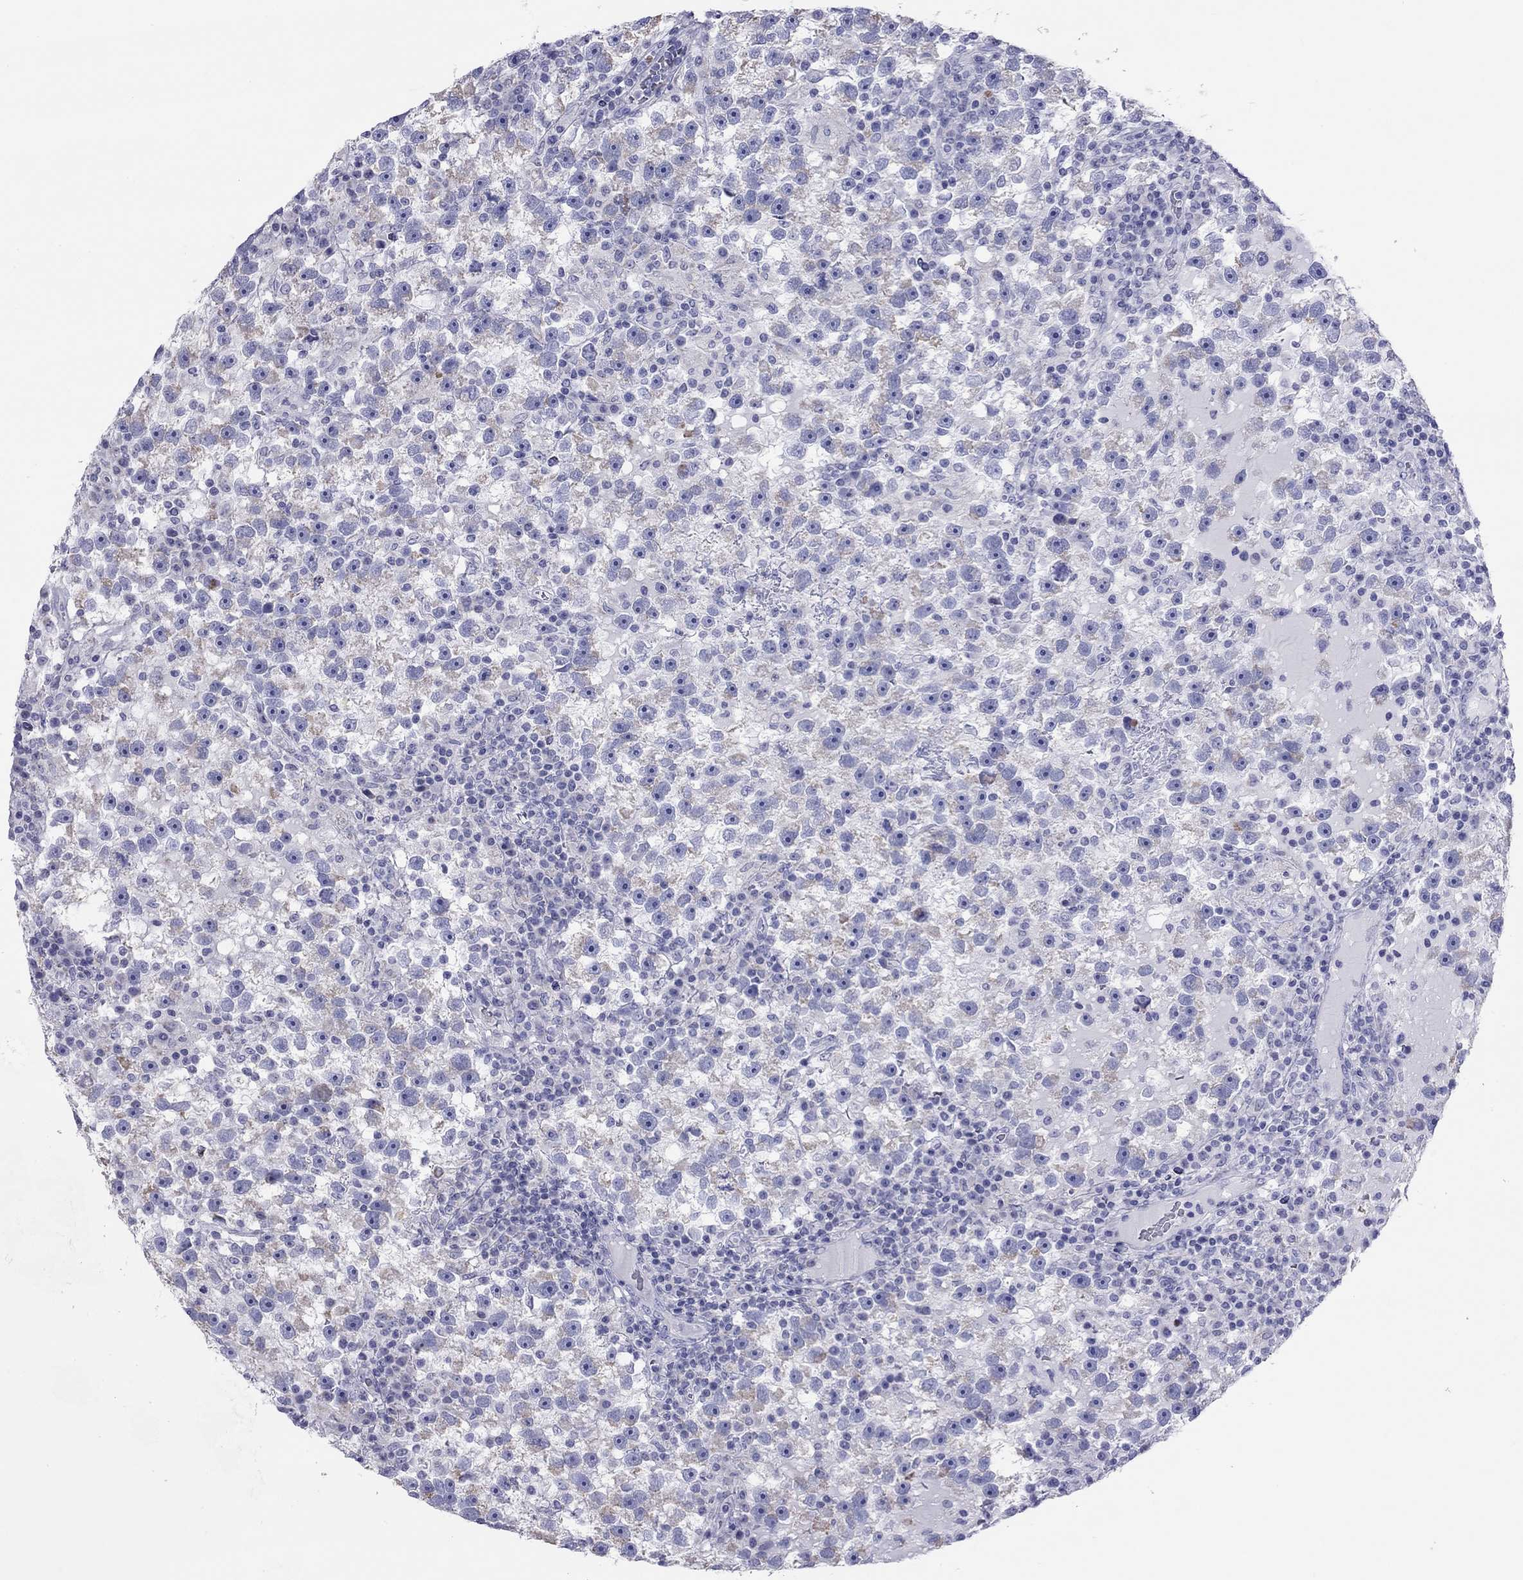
{"staining": {"intensity": "weak", "quantity": "<25%", "location": "cytoplasmic/membranous"}, "tissue": "testis cancer", "cell_type": "Tumor cells", "image_type": "cancer", "snomed": [{"axis": "morphology", "description": "Seminoma, NOS"}, {"axis": "topography", "description": "Testis"}], "caption": "High power microscopy photomicrograph of an immunohistochemistry (IHC) micrograph of seminoma (testis), revealing no significant expression in tumor cells. (Stains: DAB (3,3'-diaminobenzidine) immunohistochemistry with hematoxylin counter stain, Microscopy: brightfield microscopy at high magnification).", "gene": "DPY19L2", "patient": {"sex": "male", "age": 47}}